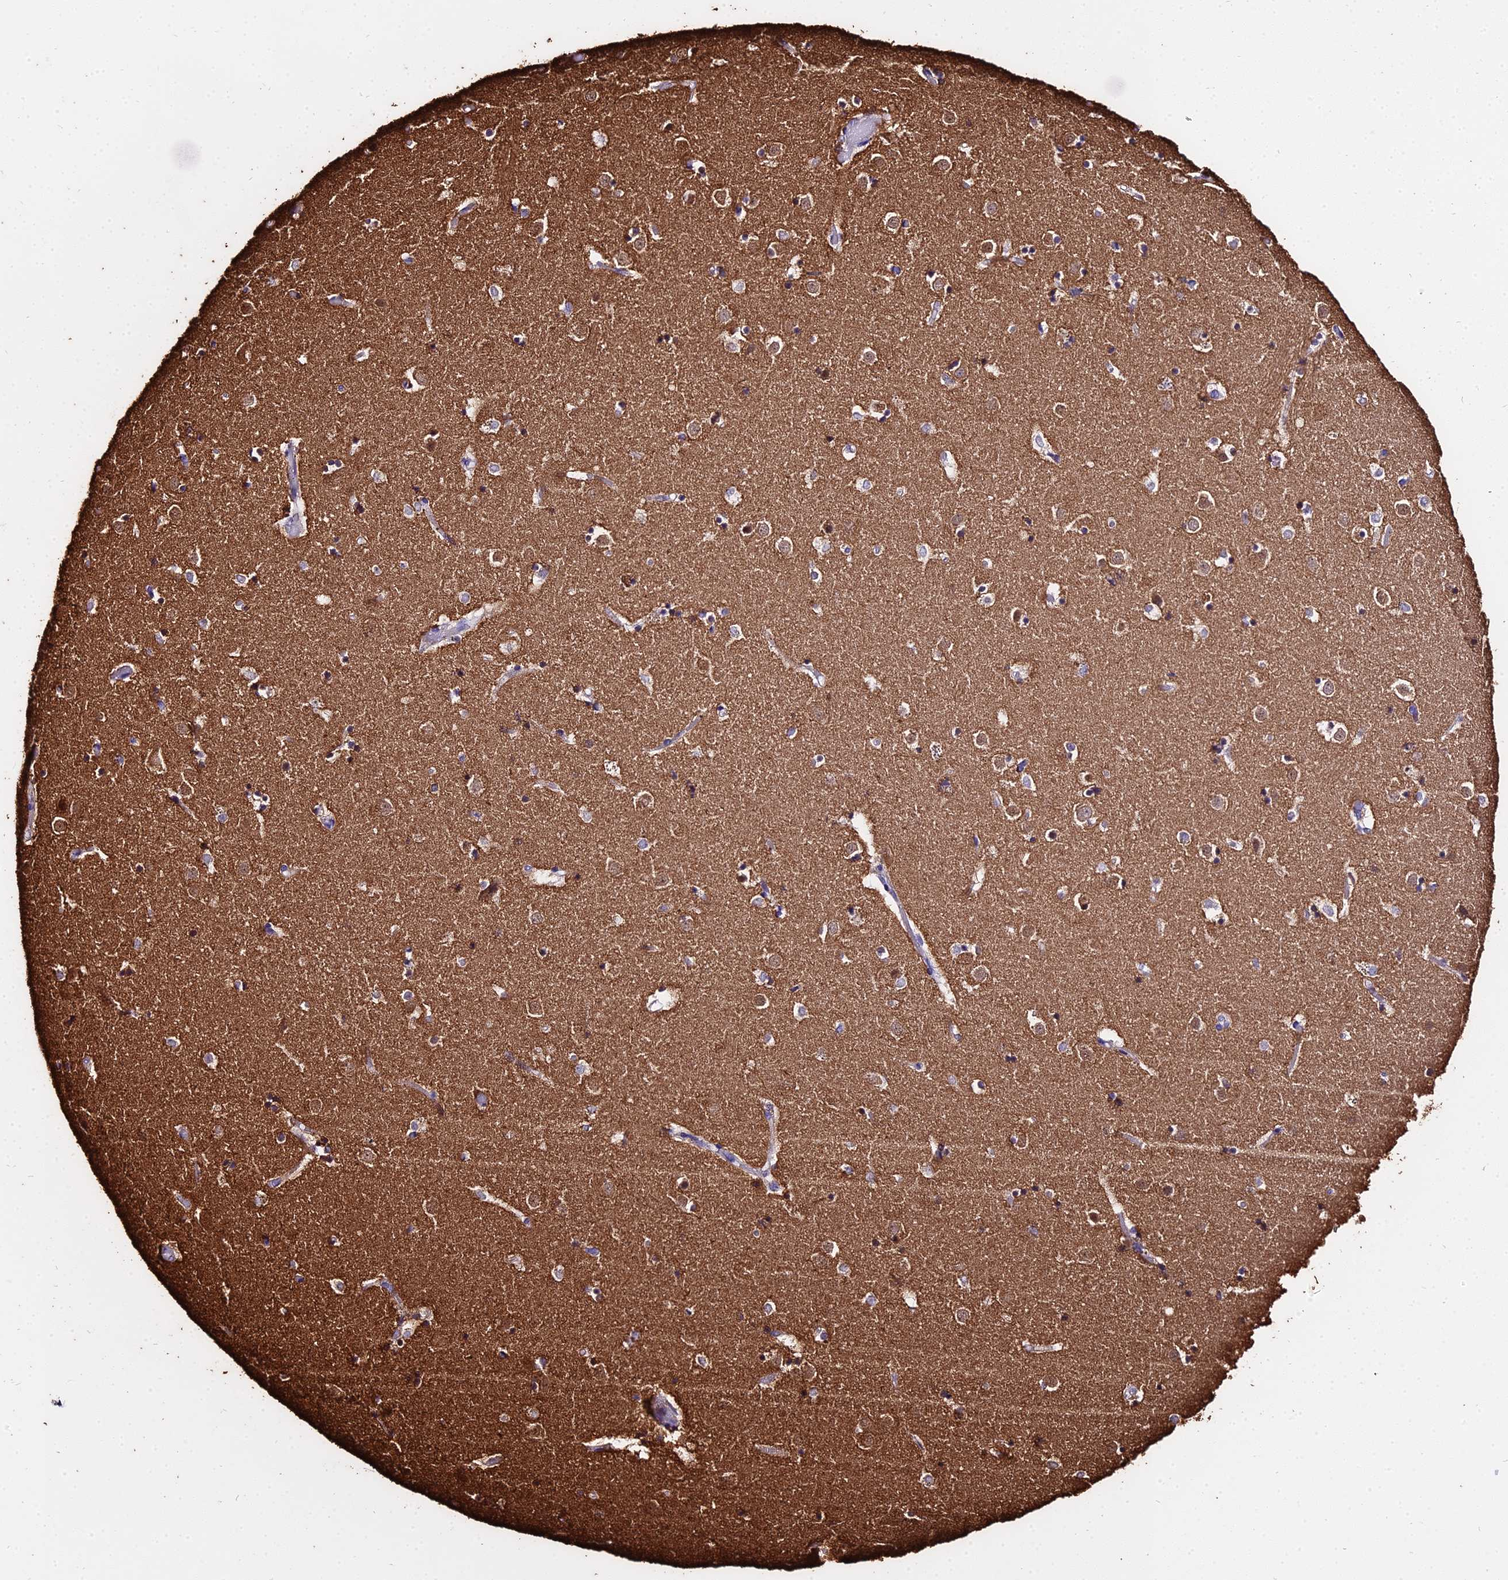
{"staining": {"intensity": "moderate", "quantity": "25%-75%", "location": "cytoplasmic/membranous"}, "tissue": "caudate", "cell_type": "Glial cells", "image_type": "normal", "snomed": [{"axis": "morphology", "description": "Normal tissue, NOS"}, {"axis": "topography", "description": "Lateral ventricle wall"}], "caption": "This photomicrograph shows IHC staining of benign caudate, with medium moderate cytoplasmic/membranous expression in approximately 25%-75% of glial cells.", "gene": "TUBA1A", "patient": {"sex": "female", "age": 52}}